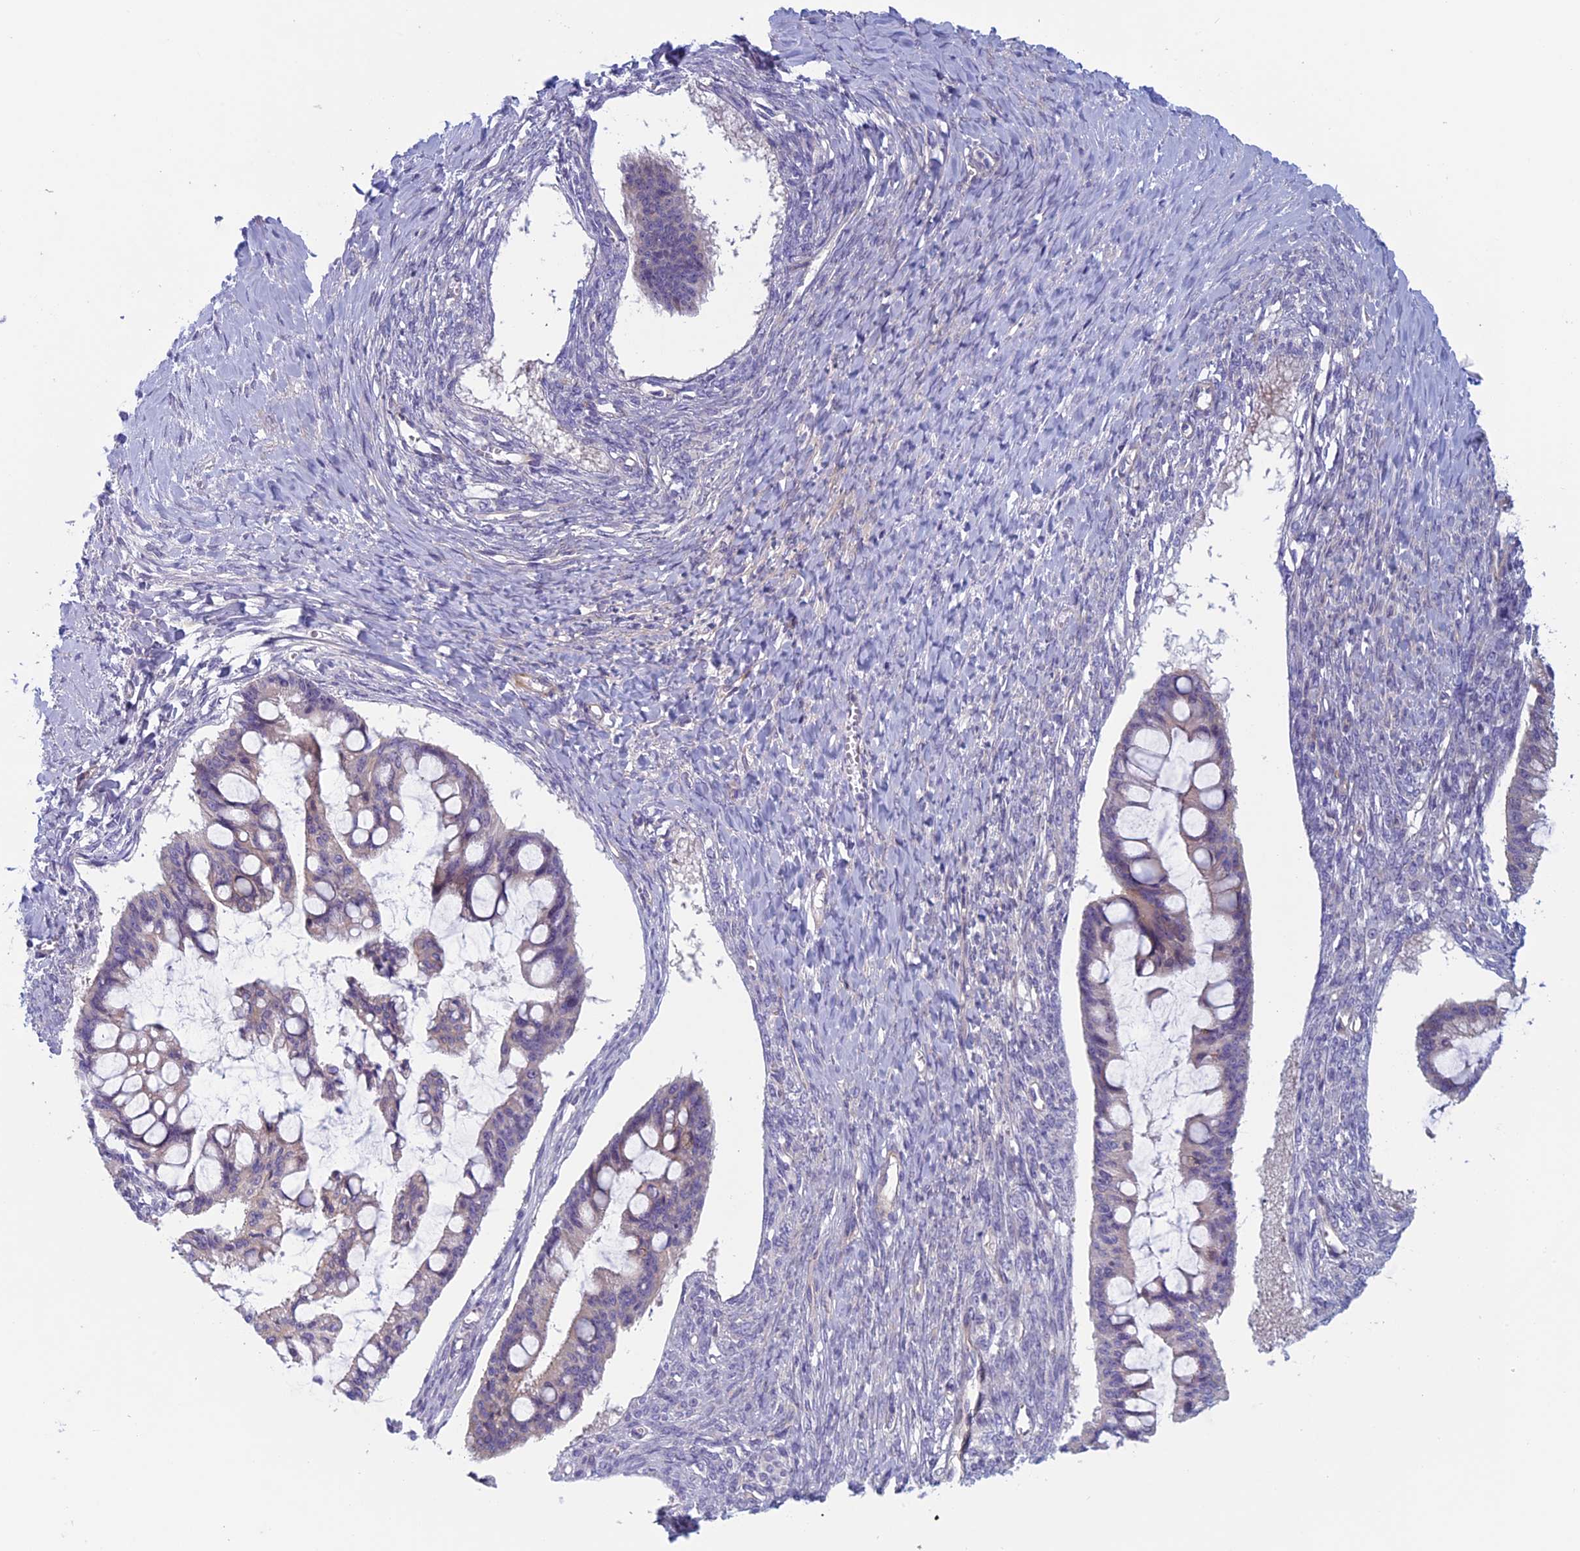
{"staining": {"intensity": "weak", "quantity": "<25%", "location": "cytoplasmic/membranous"}, "tissue": "ovarian cancer", "cell_type": "Tumor cells", "image_type": "cancer", "snomed": [{"axis": "morphology", "description": "Cystadenocarcinoma, mucinous, NOS"}, {"axis": "topography", "description": "Ovary"}], "caption": "Immunohistochemistry (IHC) histopathology image of neoplastic tissue: human ovarian mucinous cystadenocarcinoma stained with DAB (3,3'-diaminobenzidine) displays no significant protein staining in tumor cells. (Stains: DAB immunohistochemistry (IHC) with hematoxylin counter stain, Microscopy: brightfield microscopy at high magnification).", "gene": "CNOT6L", "patient": {"sex": "female", "age": 73}}